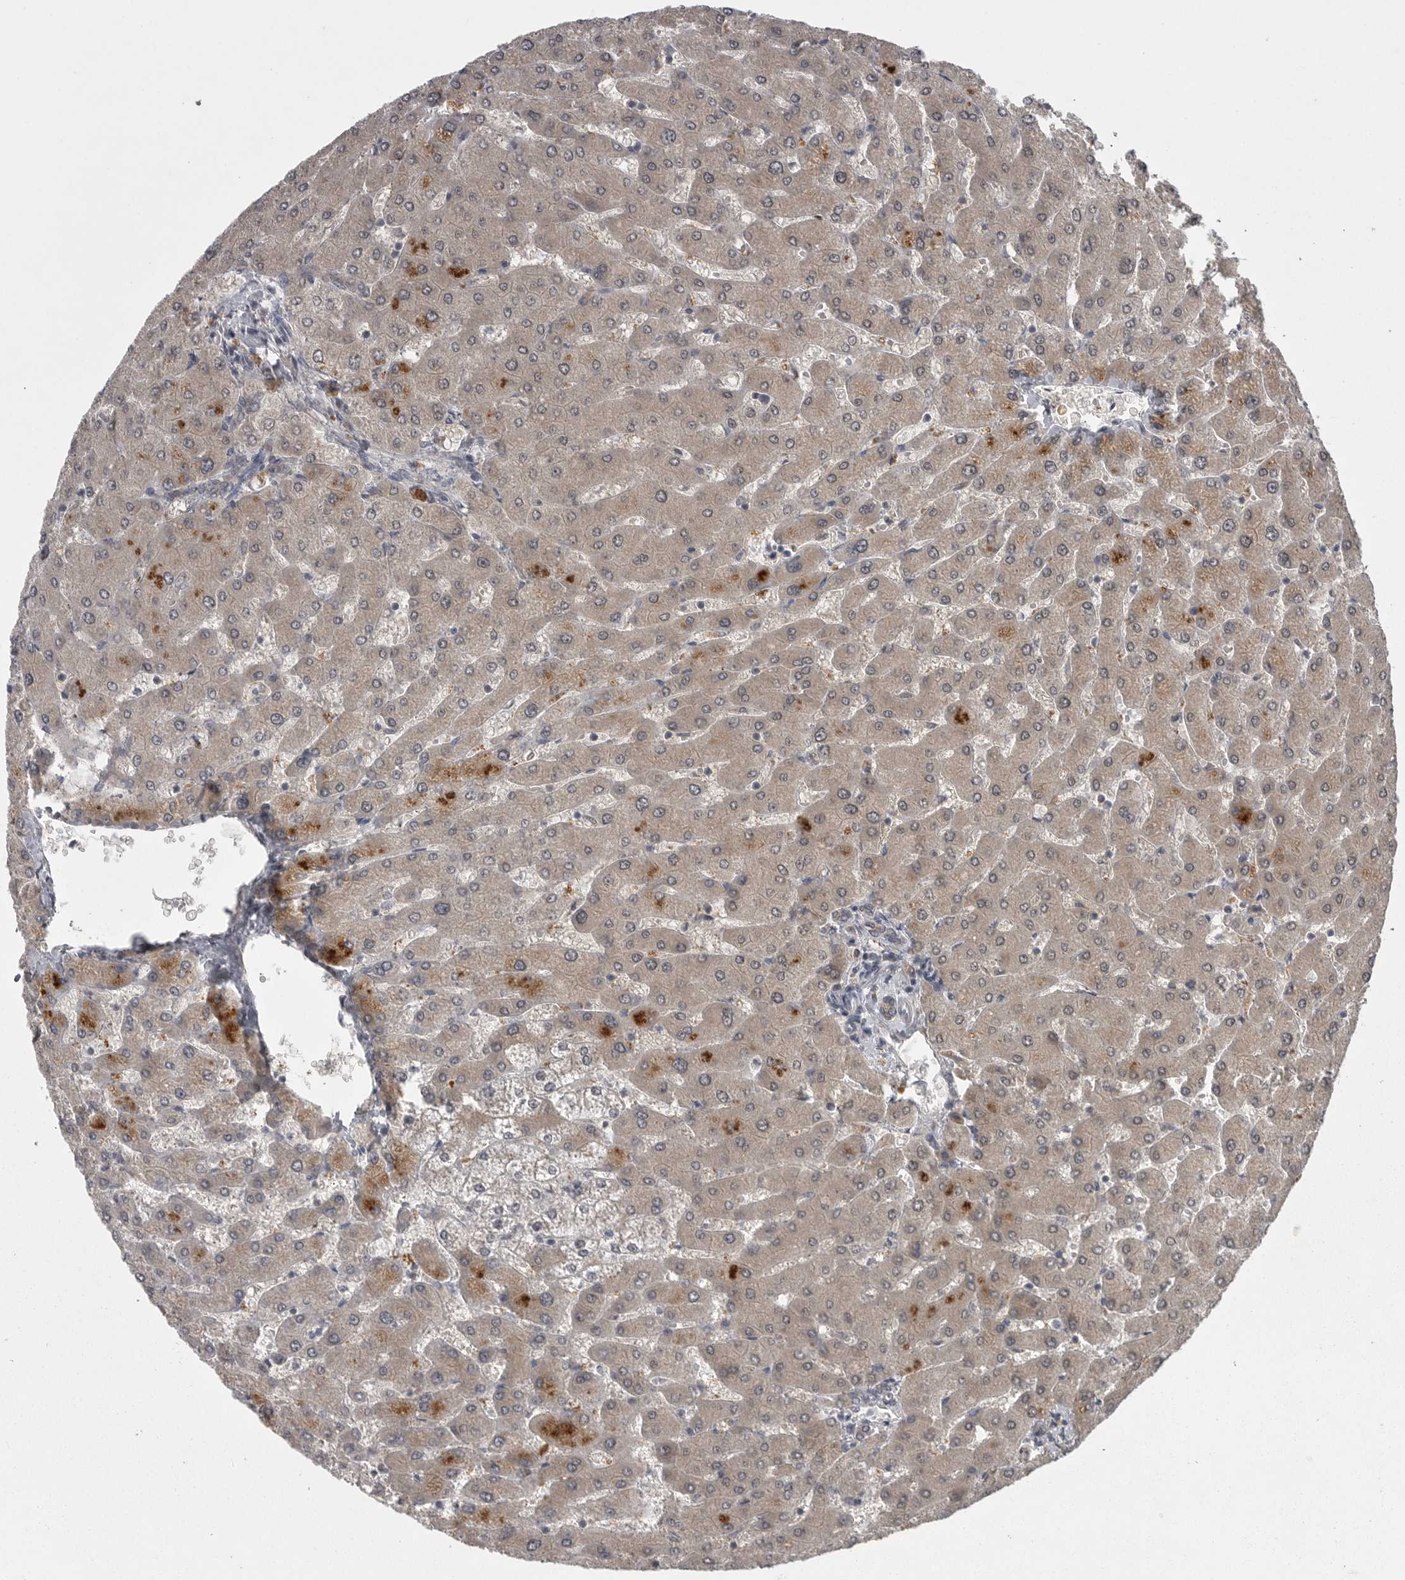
{"staining": {"intensity": "weak", "quantity": "<25%", "location": "cytoplasmic/membranous"}, "tissue": "liver", "cell_type": "Cholangiocytes", "image_type": "normal", "snomed": [{"axis": "morphology", "description": "Normal tissue, NOS"}, {"axis": "topography", "description": "Liver"}], "caption": "Protein analysis of unremarkable liver displays no significant staining in cholangiocytes.", "gene": "PHF13", "patient": {"sex": "male", "age": 55}}